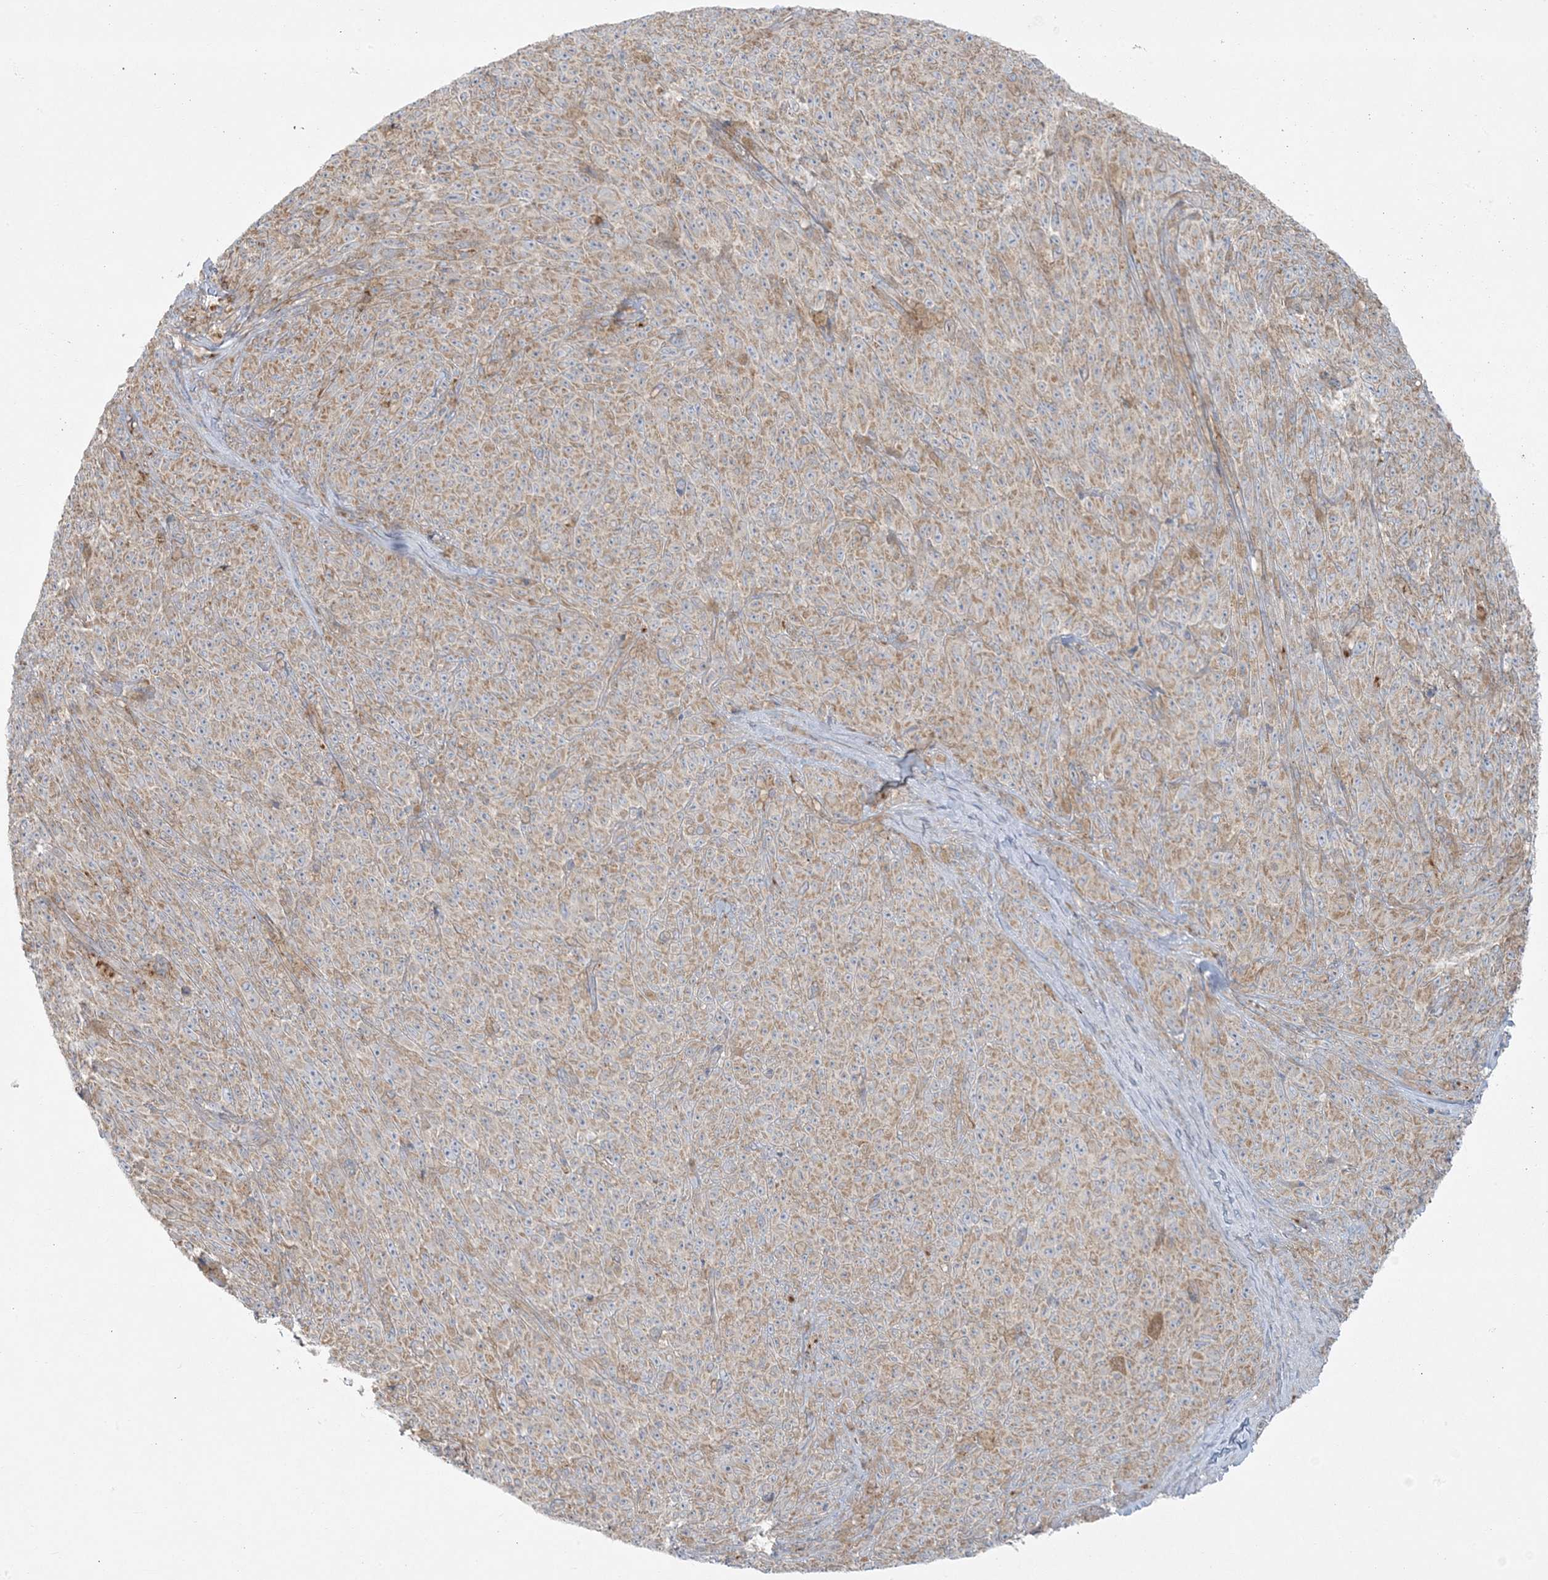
{"staining": {"intensity": "weak", "quantity": ">75%", "location": "cytoplasmic/membranous"}, "tissue": "melanoma", "cell_type": "Tumor cells", "image_type": "cancer", "snomed": [{"axis": "morphology", "description": "Malignant melanoma, NOS"}, {"axis": "topography", "description": "Skin"}], "caption": "A high-resolution photomicrograph shows immunohistochemistry (IHC) staining of melanoma, which demonstrates weak cytoplasmic/membranous expression in approximately >75% of tumor cells.", "gene": "PIK3R4", "patient": {"sex": "female", "age": 82}}